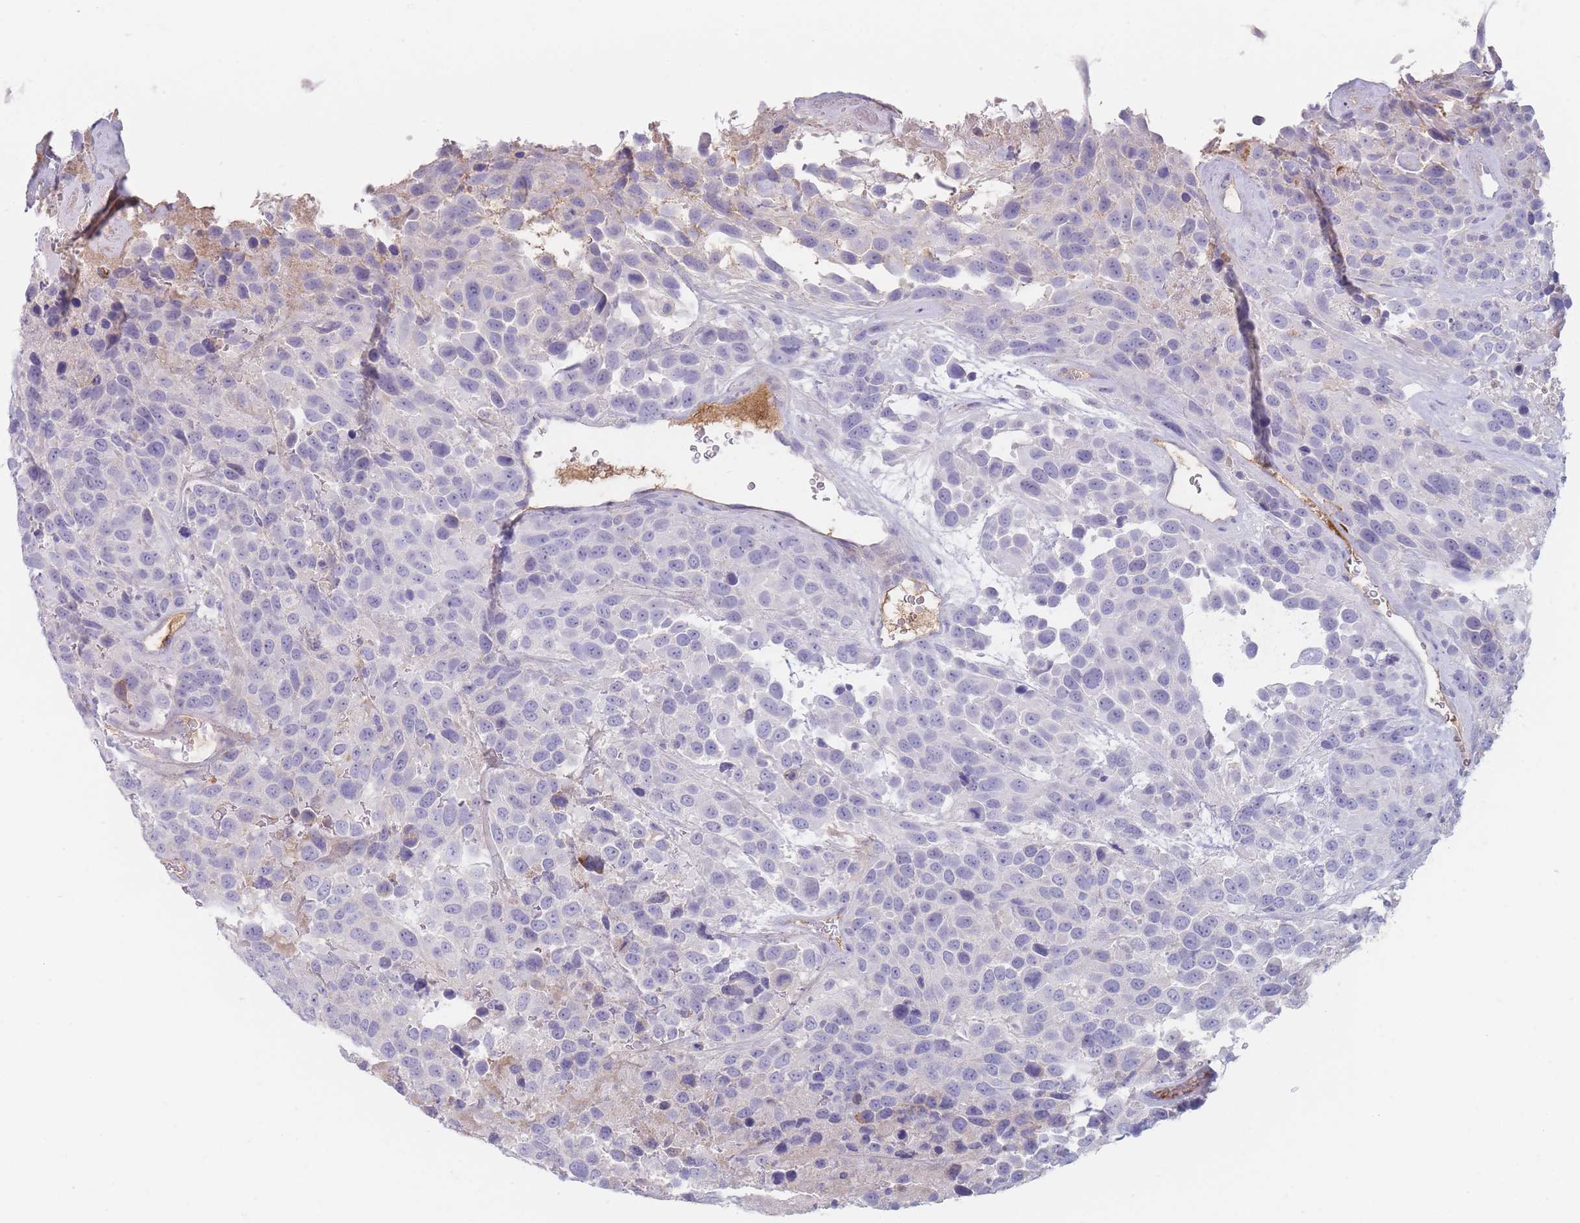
{"staining": {"intensity": "negative", "quantity": "none", "location": "none"}, "tissue": "urothelial cancer", "cell_type": "Tumor cells", "image_type": "cancer", "snomed": [{"axis": "morphology", "description": "Urothelial carcinoma, High grade"}, {"axis": "topography", "description": "Urinary bladder"}], "caption": "DAB immunohistochemical staining of human urothelial cancer exhibits no significant positivity in tumor cells.", "gene": "PRG4", "patient": {"sex": "female", "age": 70}}